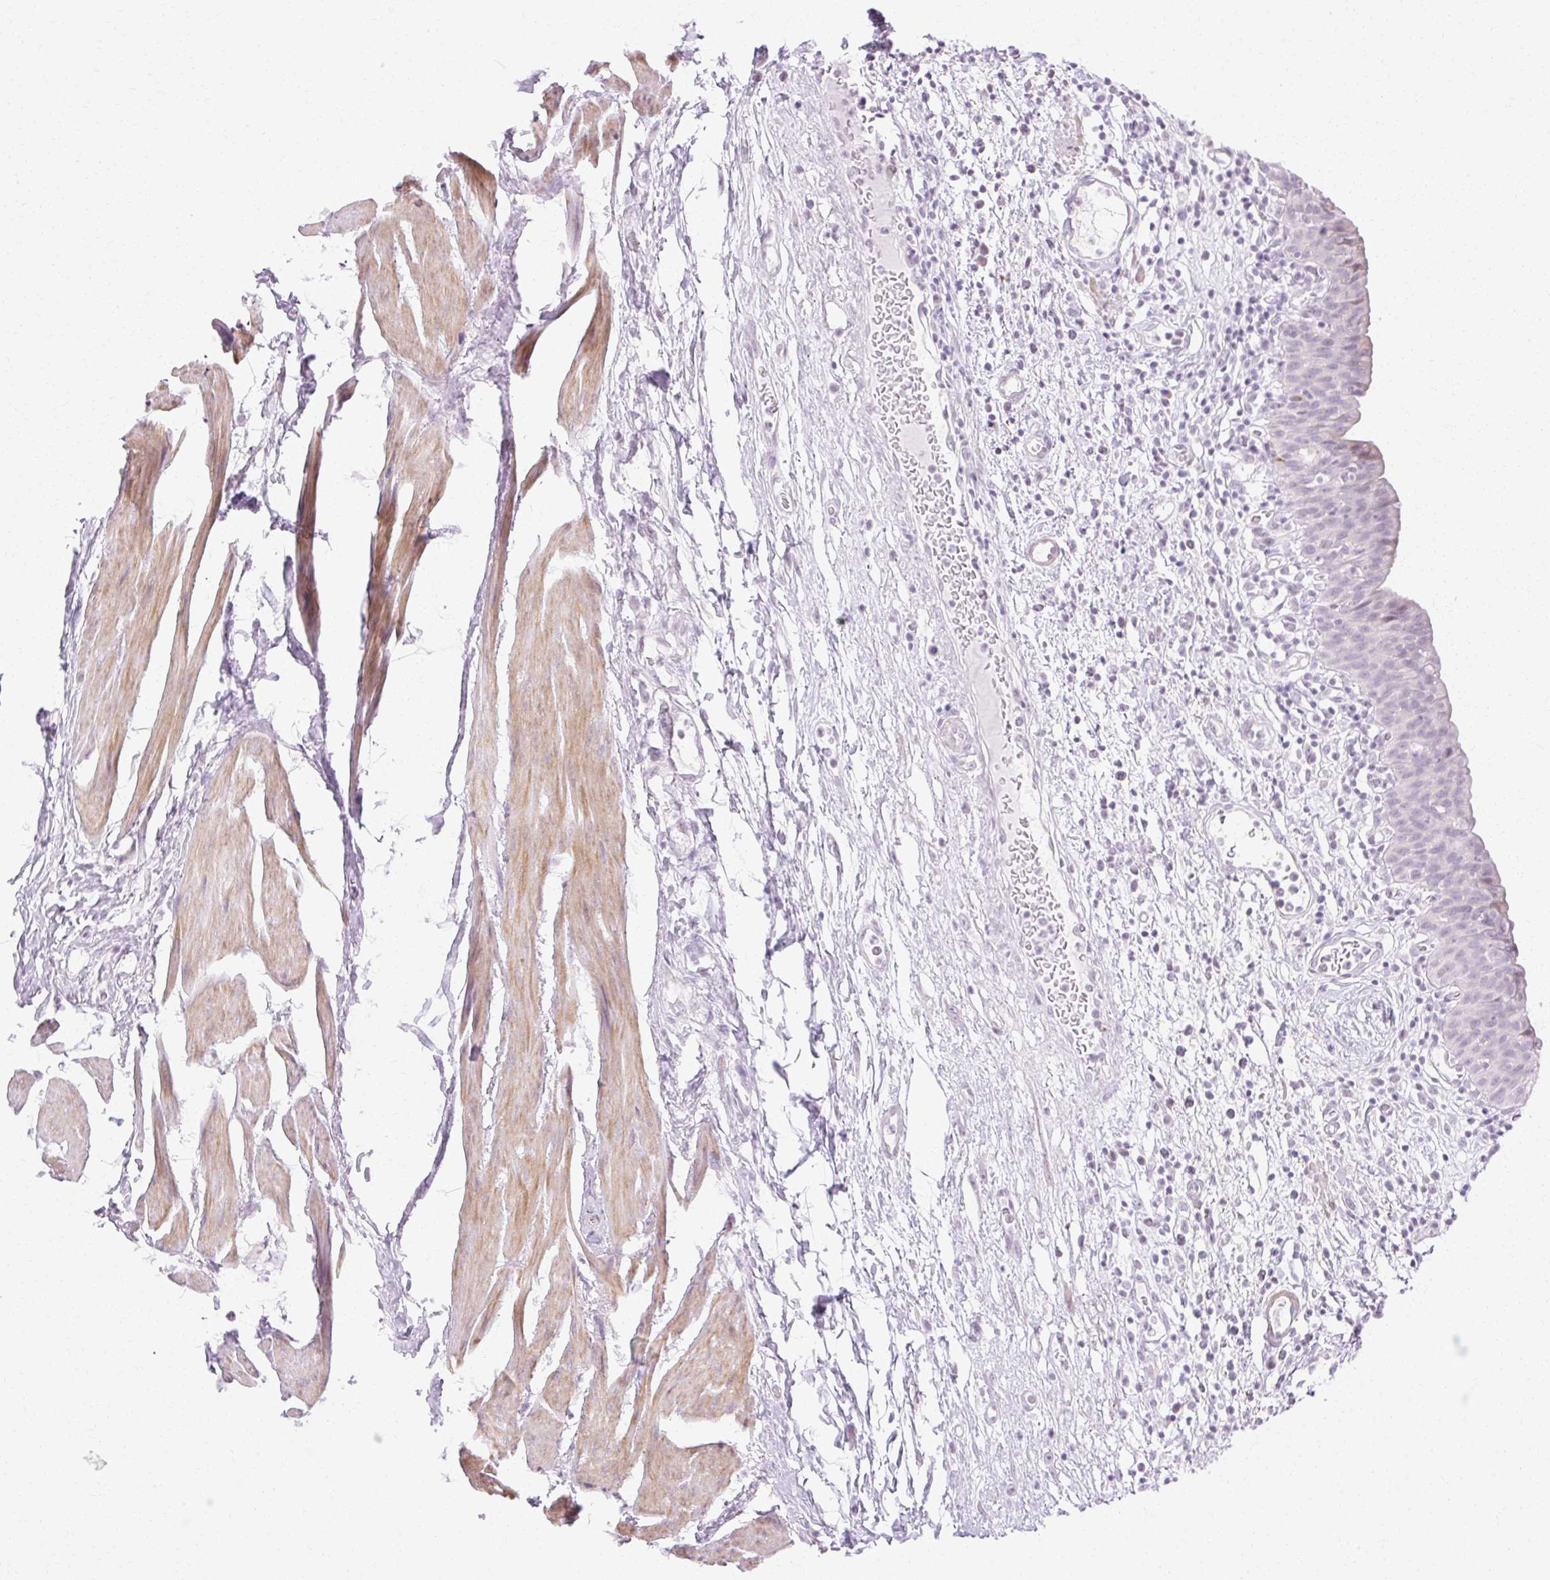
{"staining": {"intensity": "negative", "quantity": "none", "location": "none"}, "tissue": "urinary bladder", "cell_type": "Urothelial cells", "image_type": "normal", "snomed": [{"axis": "morphology", "description": "Normal tissue, NOS"}, {"axis": "morphology", "description": "Inflammation, NOS"}, {"axis": "topography", "description": "Urinary bladder"}], "caption": "This photomicrograph is of normal urinary bladder stained with IHC to label a protein in brown with the nuclei are counter-stained blue. There is no expression in urothelial cells. (Stains: DAB immunohistochemistry (IHC) with hematoxylin counter stain, Microscopy: brightfield microscopy at high magnification).", "gene": "C3orf49", "patient": {"sex": "male", "age": 57}}